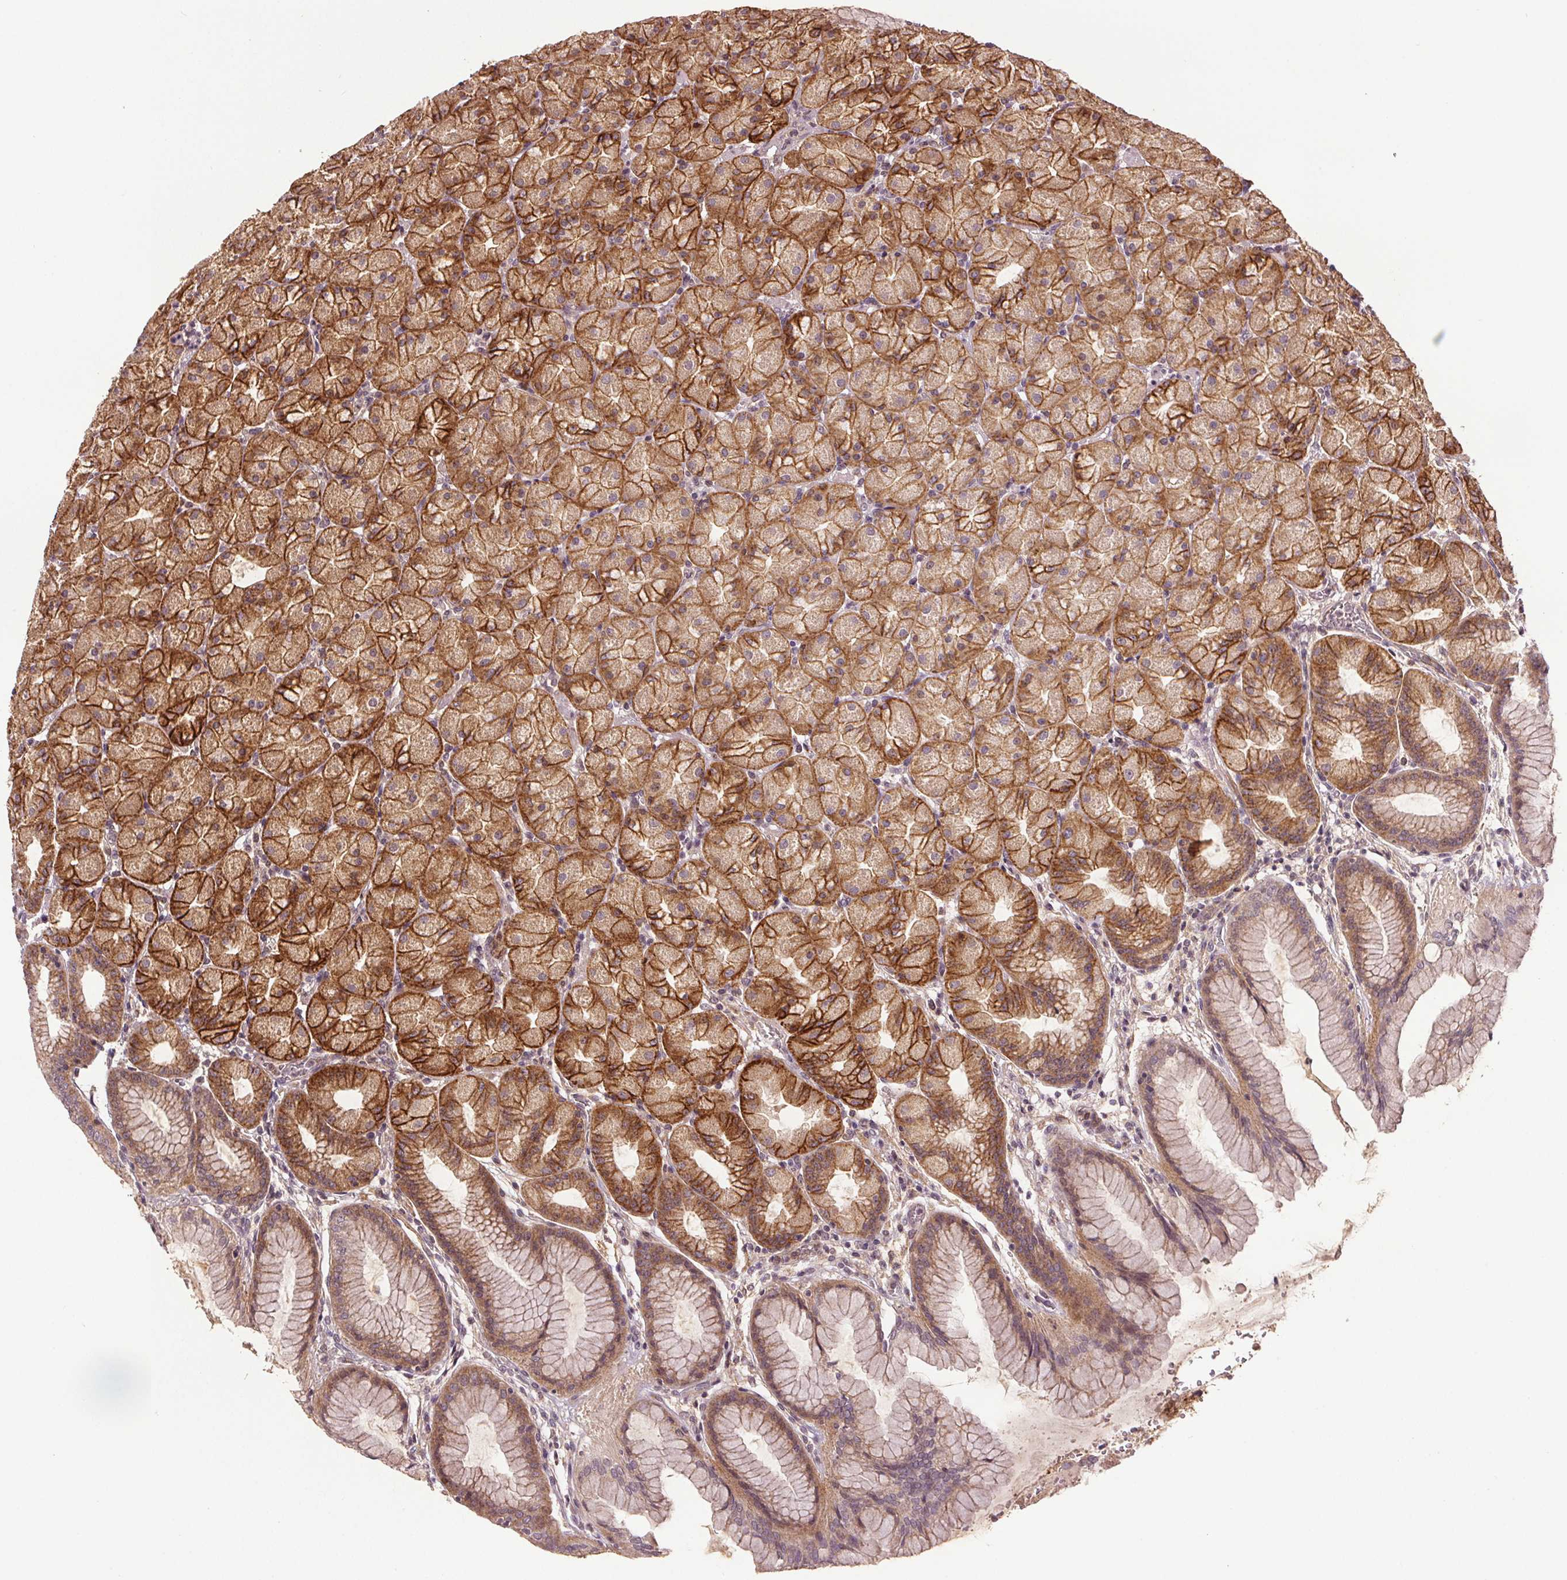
{"staining": {"intensity": "moderate", "quantity": ">75%", "location": "cytoplasmic/membranous"}, "tissue": "stomach", "cell_type": "Glandular cells", "image_type": "normal", "snomed": [{"axis": "morphology", "description": "Normal tissue, NOS"}, {"axis": "topography", "description": "Stomach, upper"}, {"axis": "topography", "description": "Stomach"}], "caption": "A brown stain shows moderate cytoplasmic/membranous expression of a protein in glandular cells of normal stomach. (brown staining indicates protein expression, while blue staining denotes nuclei).", "gene": "EPHB3", "patient": {"sex": "male", "age": 48}}